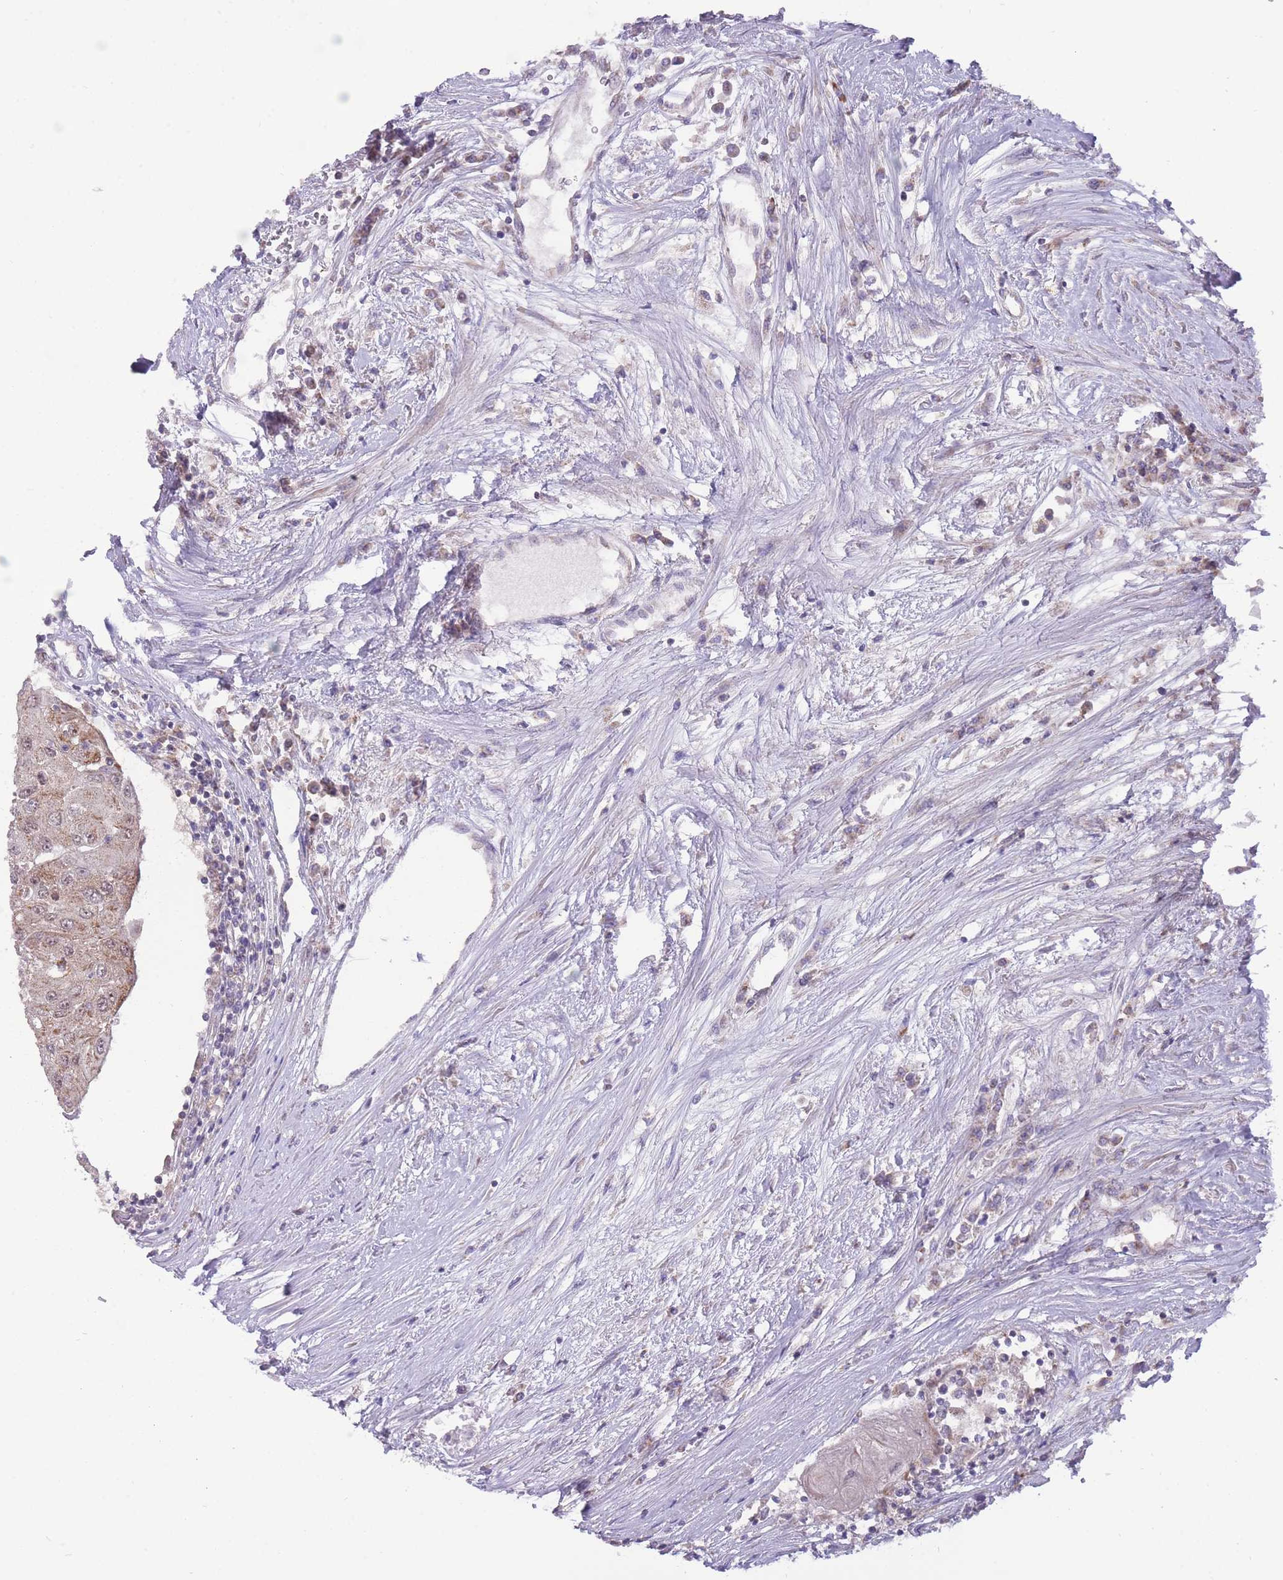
{"staining": {"intensity": "moderate", "quantity": "25%-75%", "location": "cytoplasmic/membranous"}, "tissue": "urothelial cancer", "cell_type": "Tumor cells", "image_type": "cancer", "snomed": [{"axis": "morphology", "description": "Urothelial carcinoma, High grade"}, {"axis": "topography", "description": "Urinary bladder"}], "caption": "Urothelial carcinoma (high-grade) stained for a protein (brown) displays moderate cytoplasmic/membranous positive positivity in approximately 25%-75% of tumor cells.", "gene": "MCIDAS", "patient": {"sex": "female", "age": 85}}